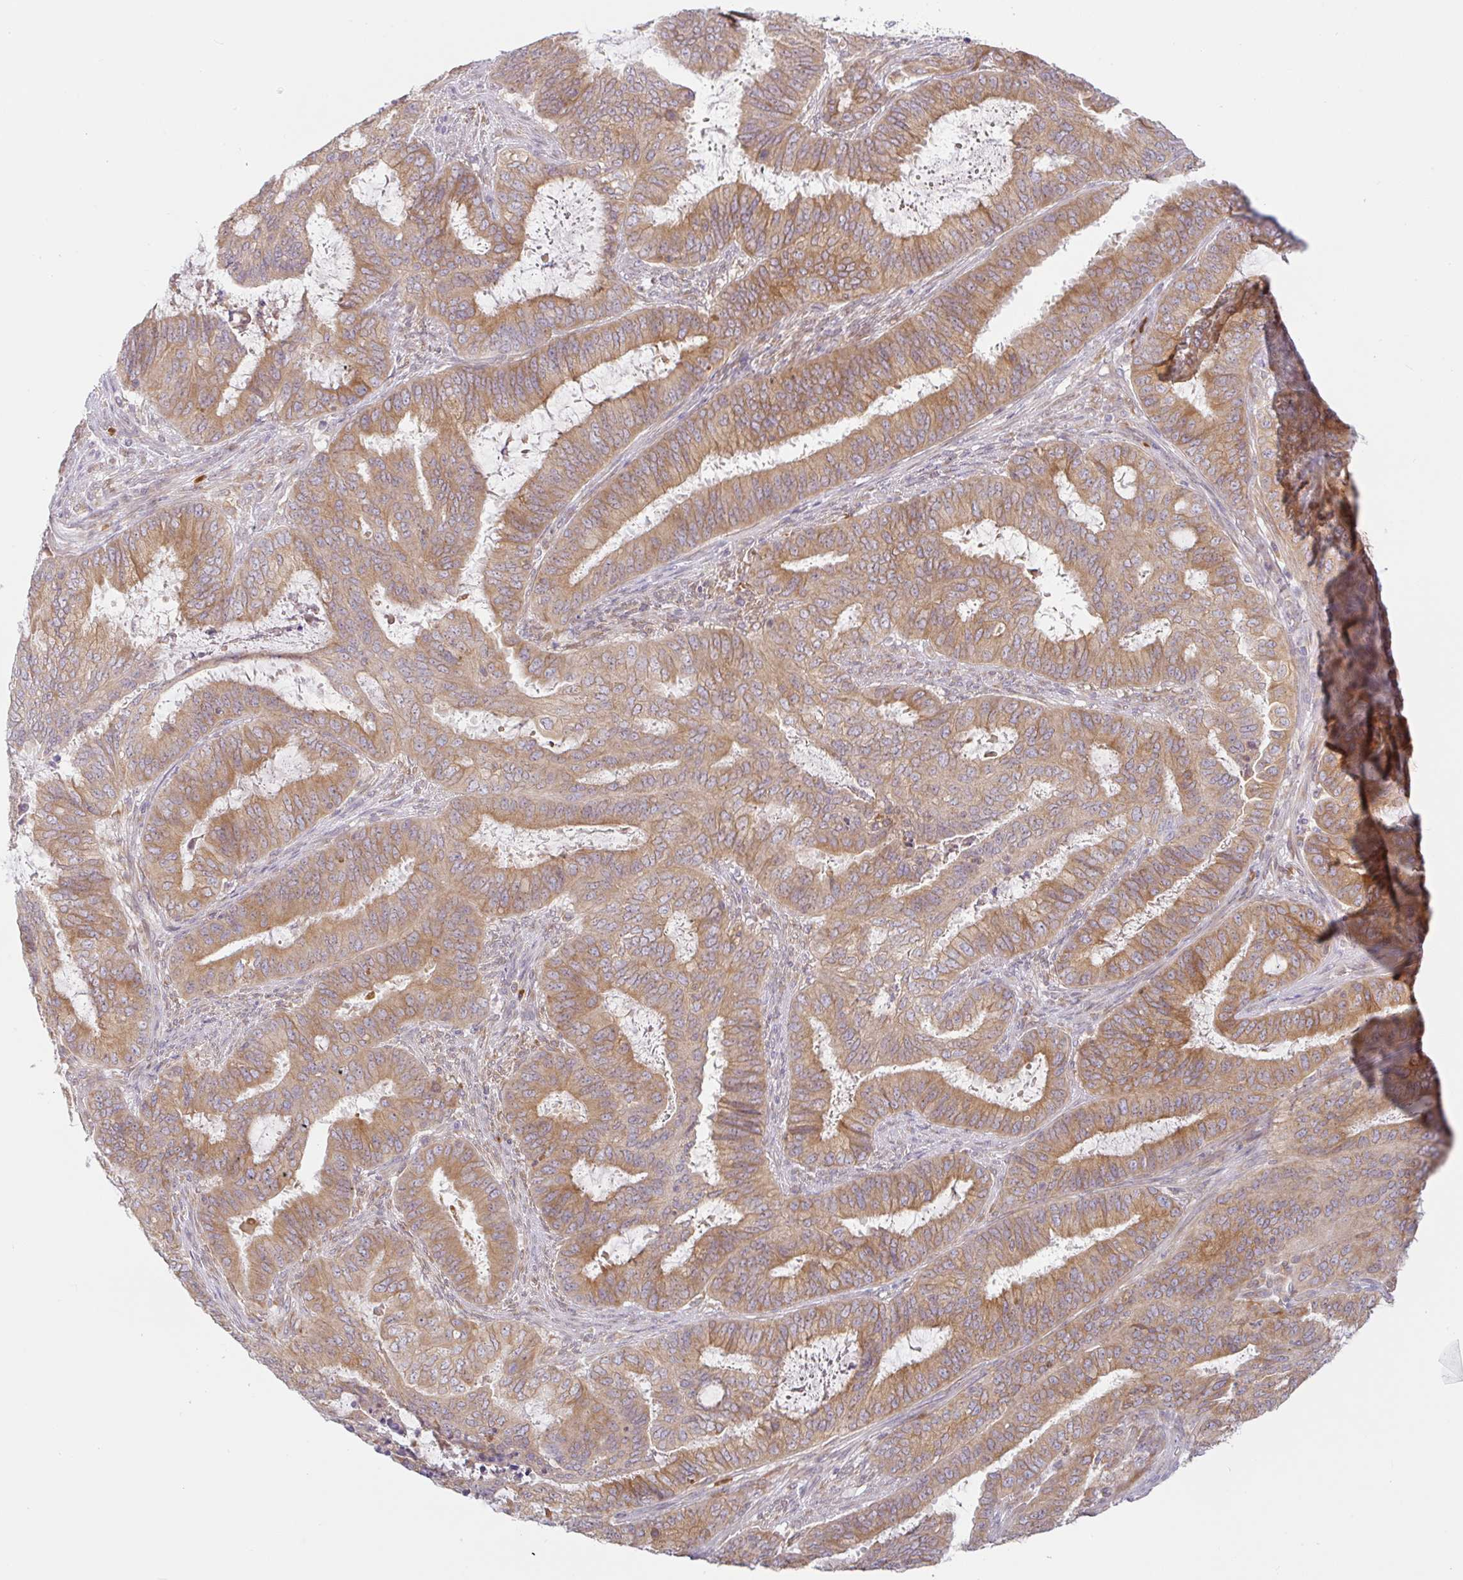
{"staining": {"intensity": "moderate", "quantity": ">75%", "location": "cytoplasmic/membranous"}, "tissue": "endometrial cancer", "cell_type": "Tumor cells", "image_type": "cancer", "snomed": [{"axis": "morphology", "description": "Adenocarcinoma, NOS"}, {"axis": "topography", "description": "Endometrium"}], "caption": "Immunohistochemical staining of endometrial cancer shows medium levels of moderate cytoplasmic/membranous protein expression in approximately >75% of tumor cells.", "gene": "DERL2", "patient": {"sex": "female", "age": 51}}